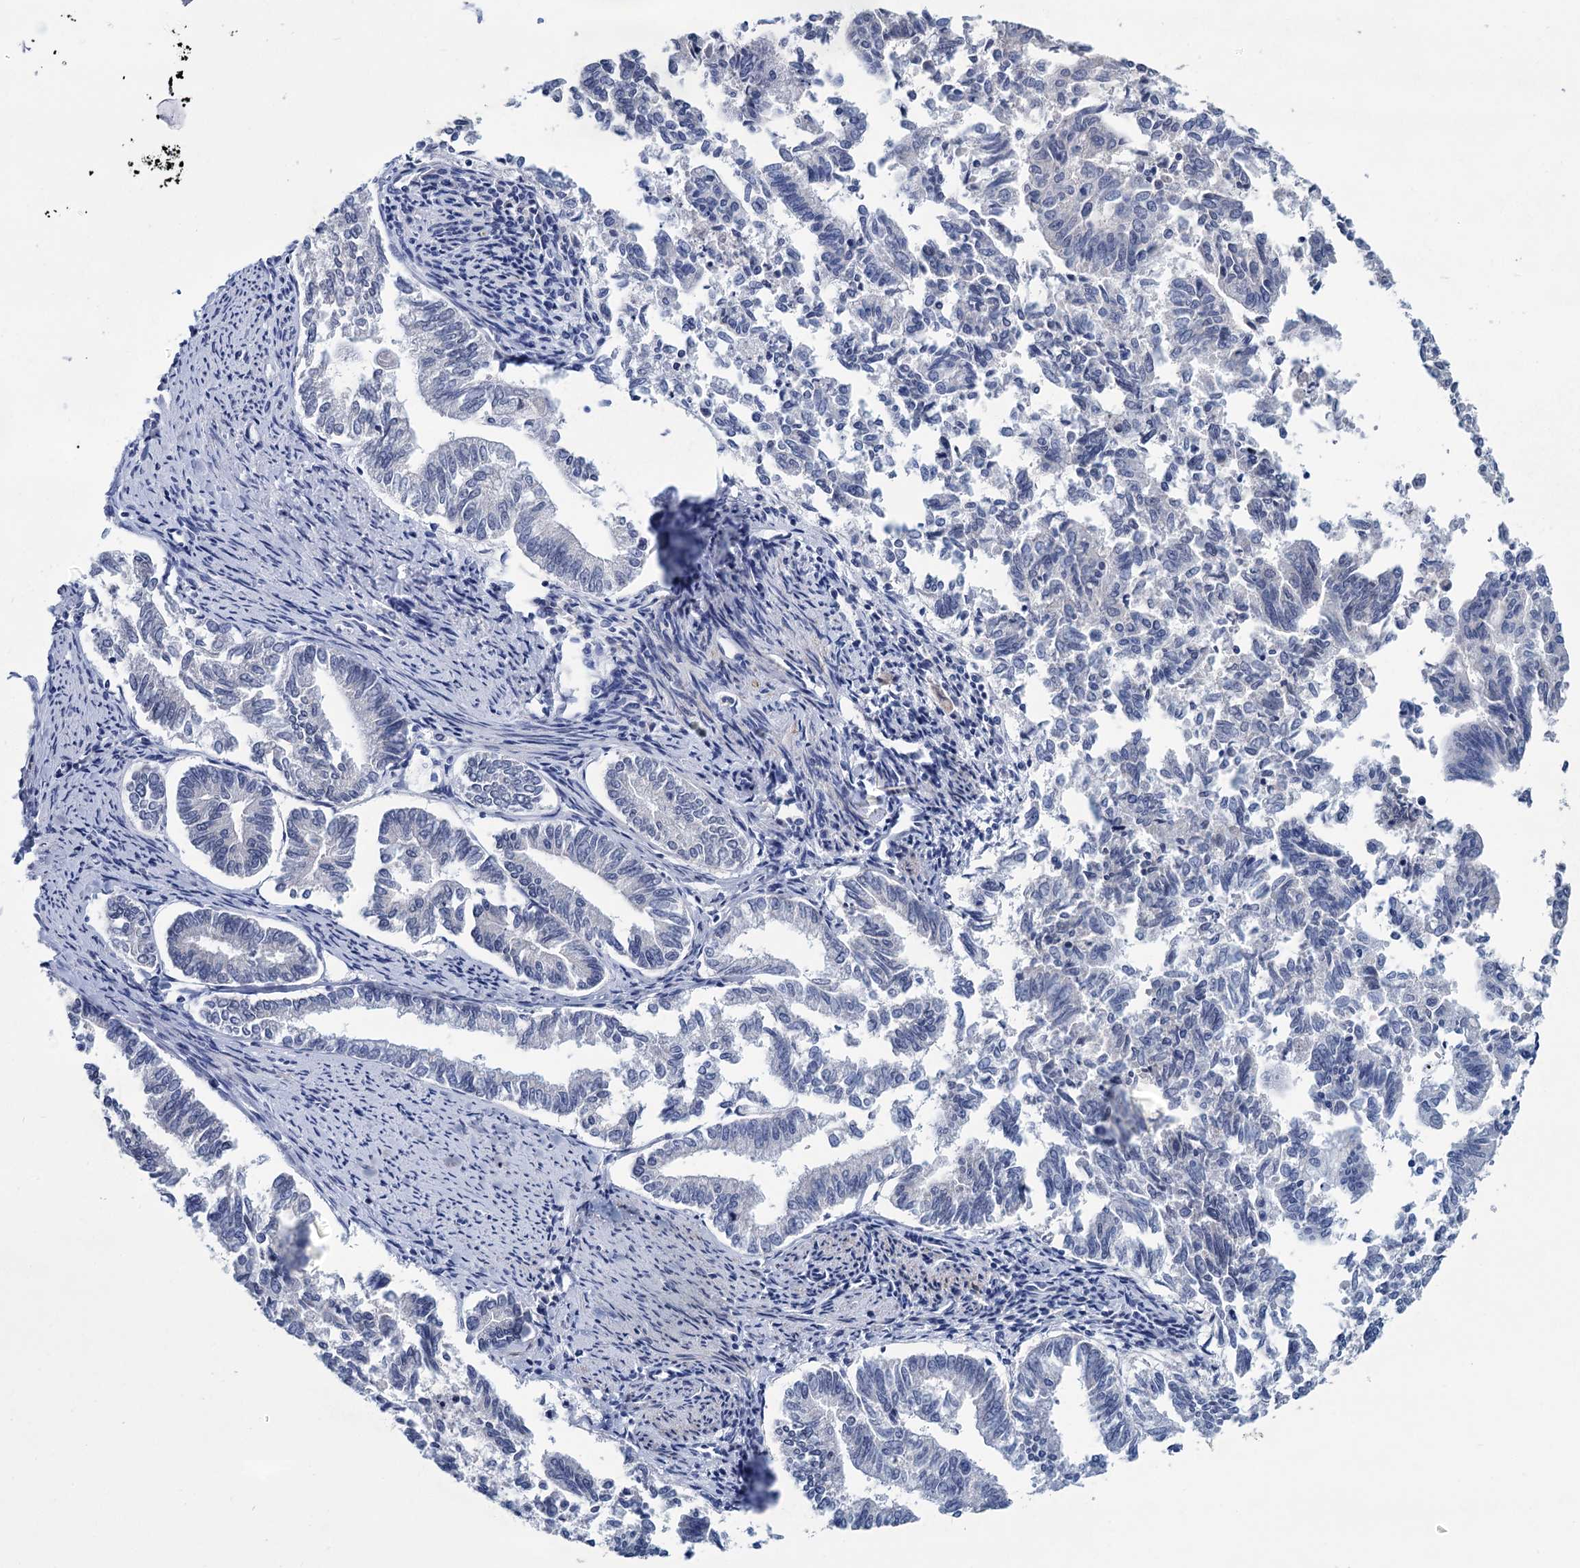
{"staining": {"intensity": "negative", "quantity": "none", "location": "none"}, "tissue": "endometrial cancer", "cell_type": "Tumor cells", "image_type": "cancer", "snomed": [{"axis": "morphology", "description": "Adenocarcinoma, NOS"}, {"axis": "topography", "description": "Endometrium"}], "caption": "Tumor cells are negative for protein expression in human endometrial cancer.", "gene": "MYOZ3", "patient": {"sex": "female", "age": 79}}